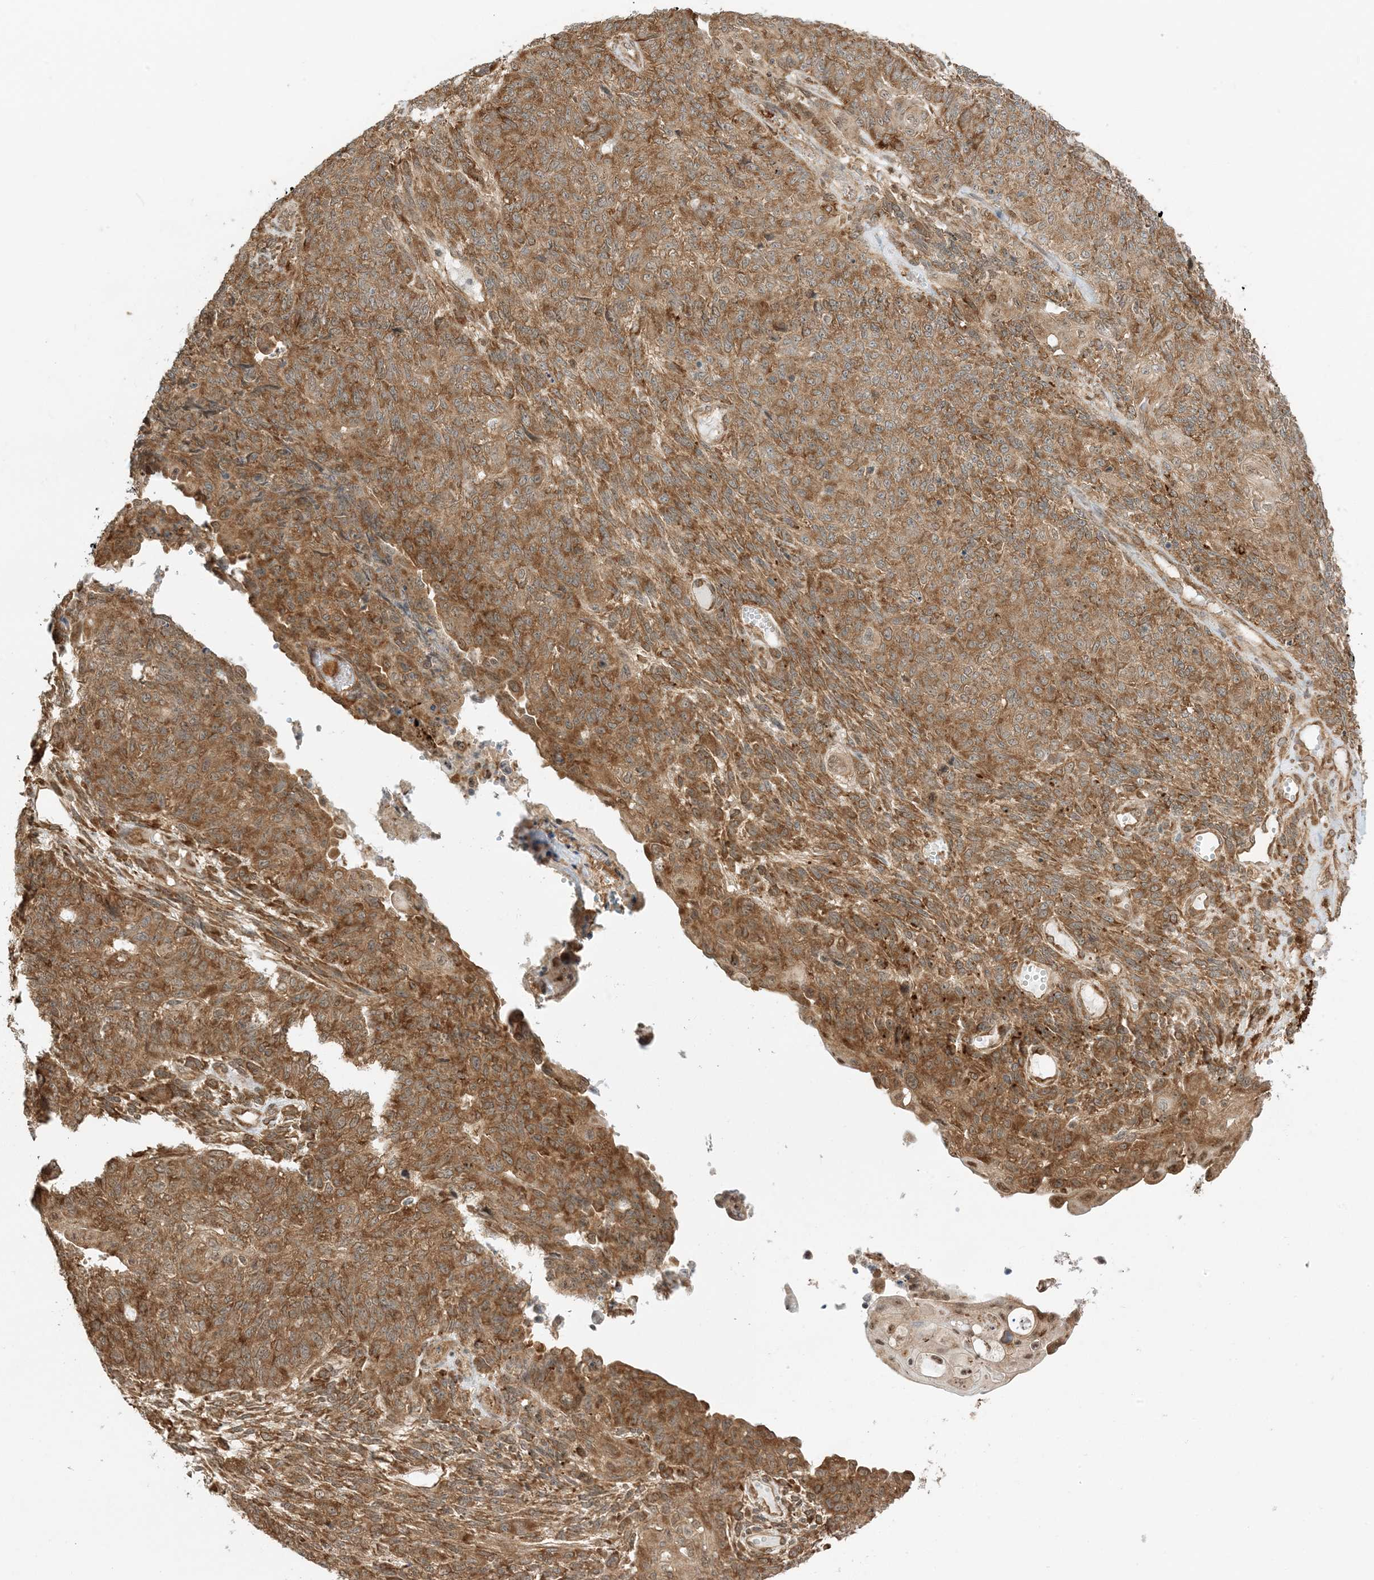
{"staining": {"intensity": "moderate", "quantity": ">75%", "location": "cytoplasmic/membranous"}, "tissue": "endometrial cancer", "cell_type": "Tumor cells", "image_type": "cancer", "snomed": [{"axis": "morphology", "description": "Adenocarcinoma, NOS"}, {"axis": "topography", "description": "Endometrium"}], "caption": "High-magnification brightfield microscopy of endometrial cancer (adenocarcinoma) stained with DAB (3,3'-diaminobenzidine) (brown) and counterstained with hematoxylin (blue). tumor cells exhibit moderate cytoplasmic/membranous positivity is identified in approximately>75% of cells. (Stains: DAB (3,3'-diaminobenzidine) in brown, nuclei in blue, Microscopy: brightfield microscopy at high magnification).", "gene": "UBAP2L", "patient": {"sex": "female", "age": 32}}